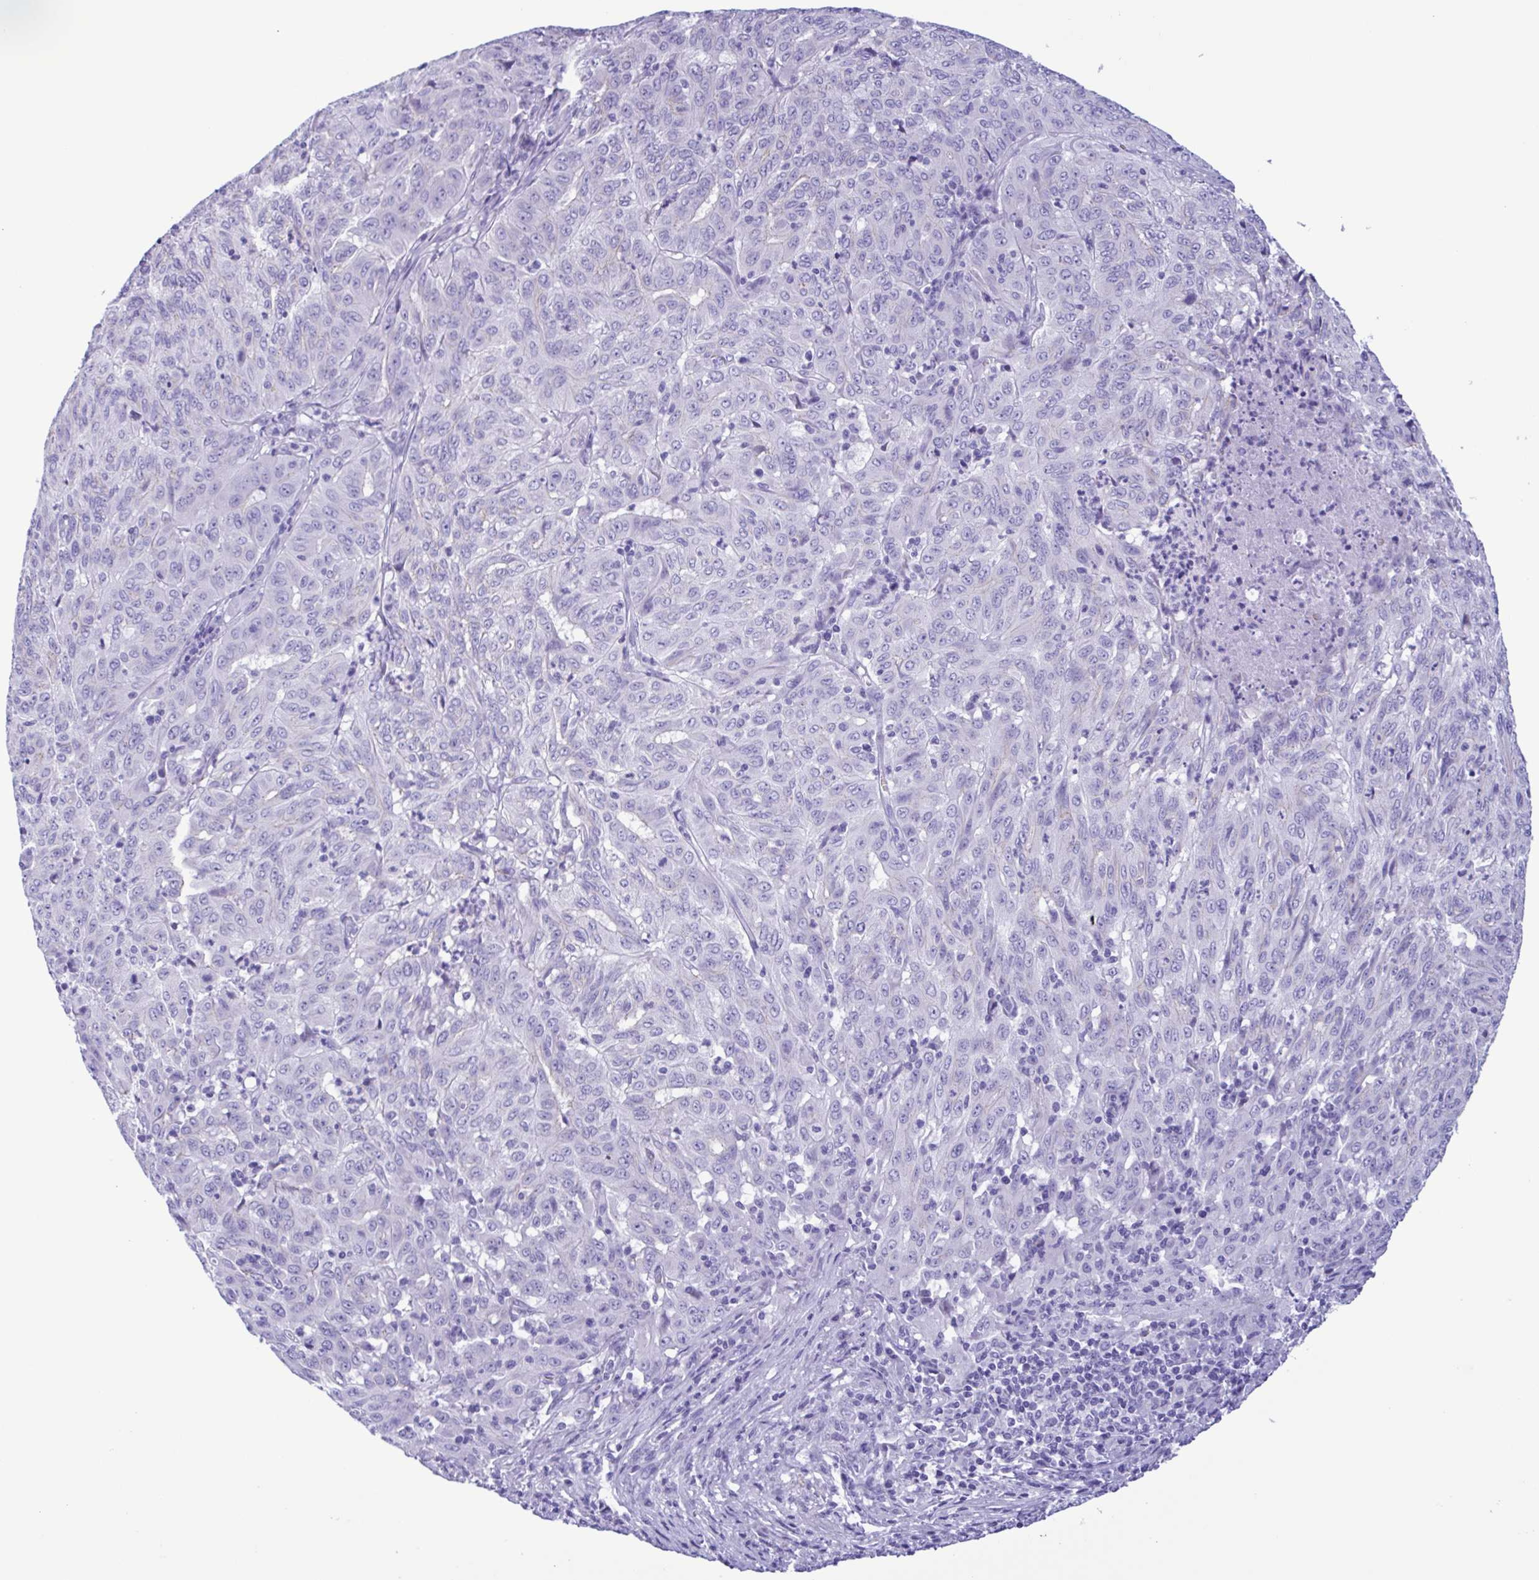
{"staining": {"intensity": "negative", "quantity": "none", "location": "none"}, "tissue": "pancreatic cancer", "cell_type": "Tumor cells", "image_type": "cancer", "snomed": [{"axis": "morphology", "description": "Adenocarcinoma, NOS"}, {"axis": "topography", "description": "Pancreas"}], "caption": "There is no significant staining in tumor cells of pancreatic cancer.", "gene": "TSPY2", "patient": {"sex": "male", "age": 63}}